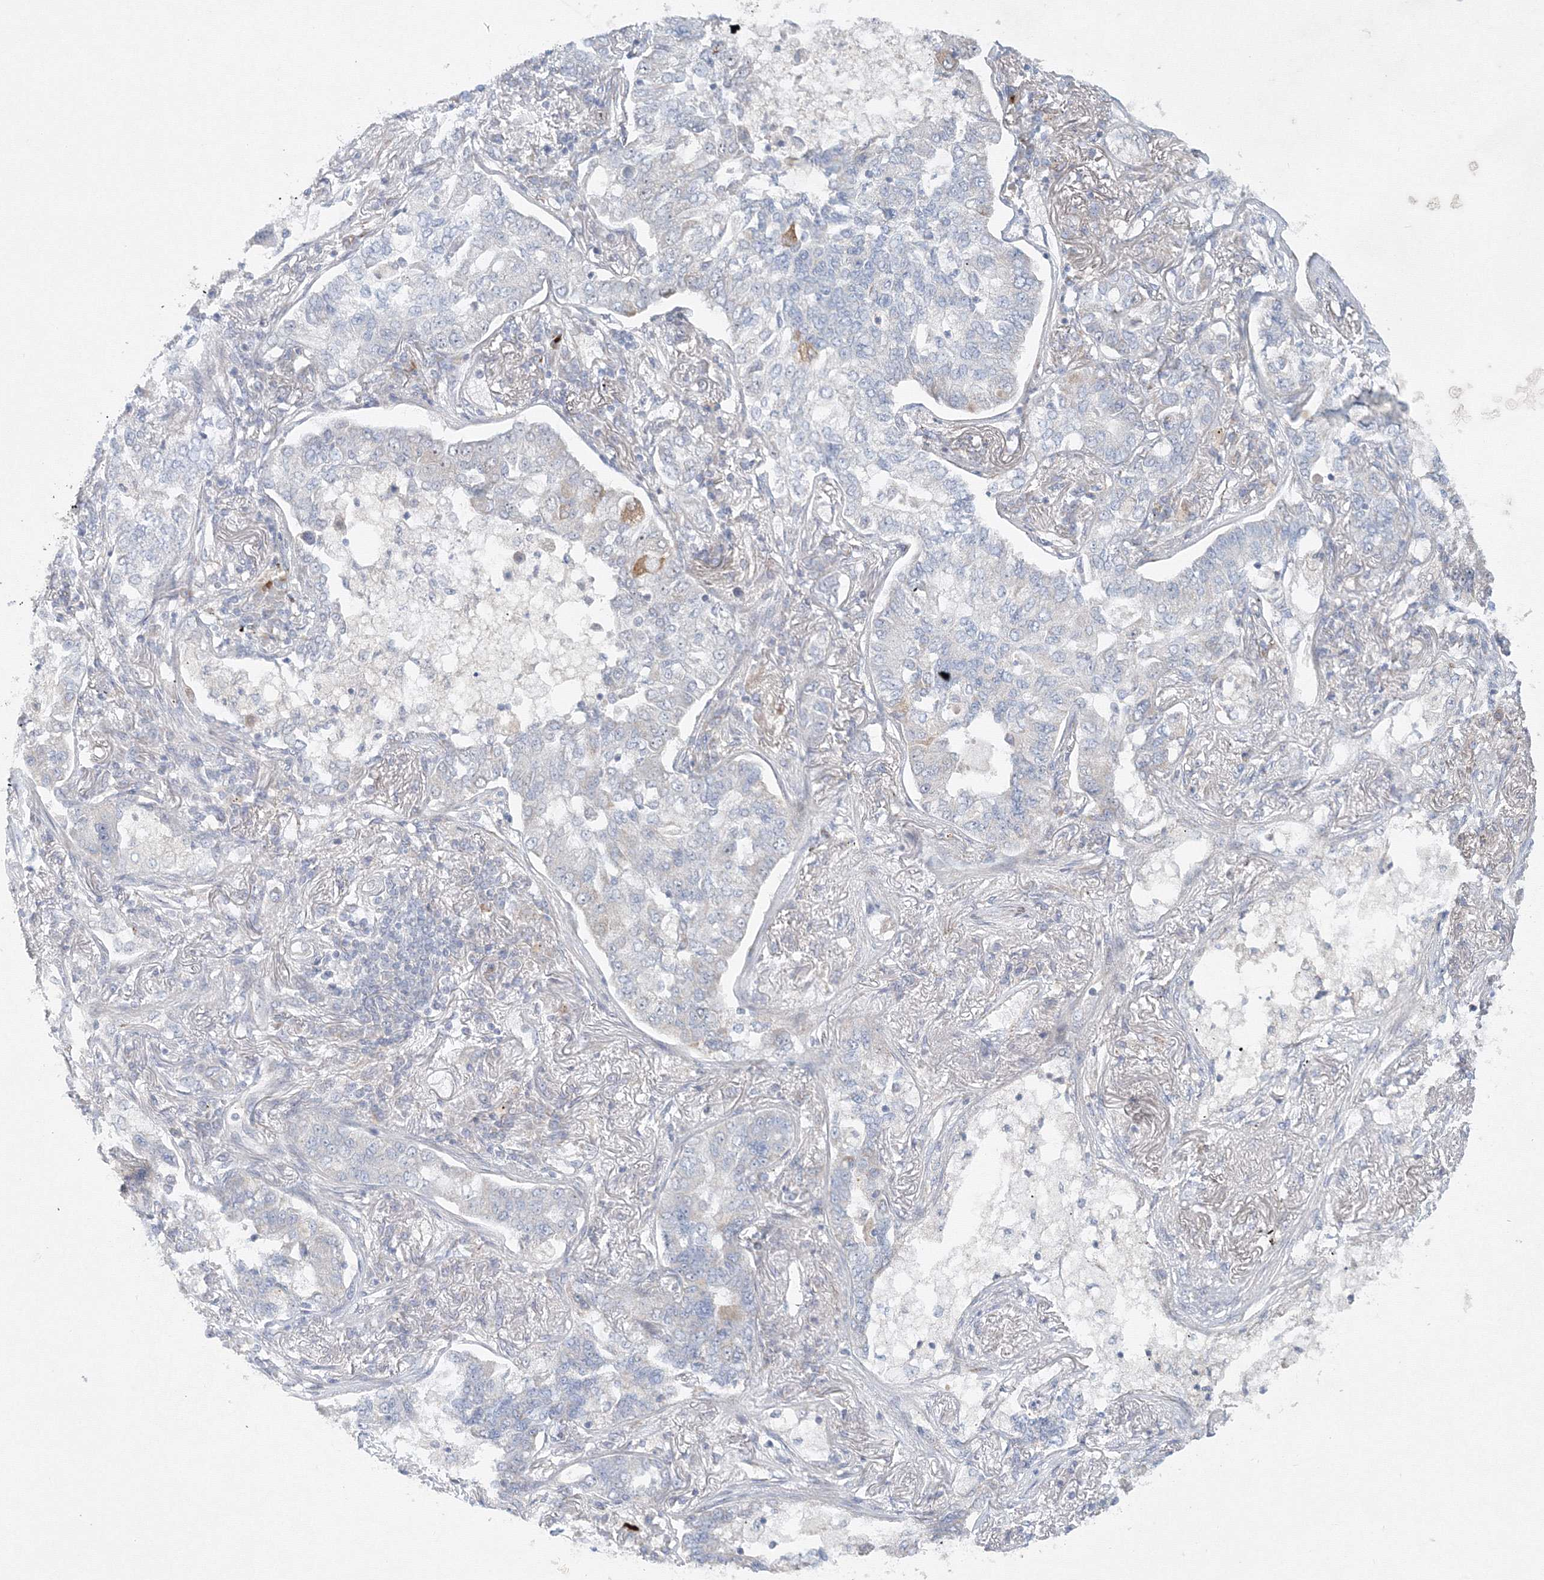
{"staining": {"intensity": "negative", "quantity": "none", "location": "none"}, "tissue": "lung cancer", "cell_type": "Tumor cells", "image_type": "cancer", "snomed": [{"axis": "morphology", "description": "Adenocarcinoma, NOS"}, {"axis": "topography", "description": "Lung"}], "caption": "Tumor cells are negative for brown protein staining in adenocarcinoma (lung).", "gene": "WDR49", "patient": {"sex": "male", "age": 49}}